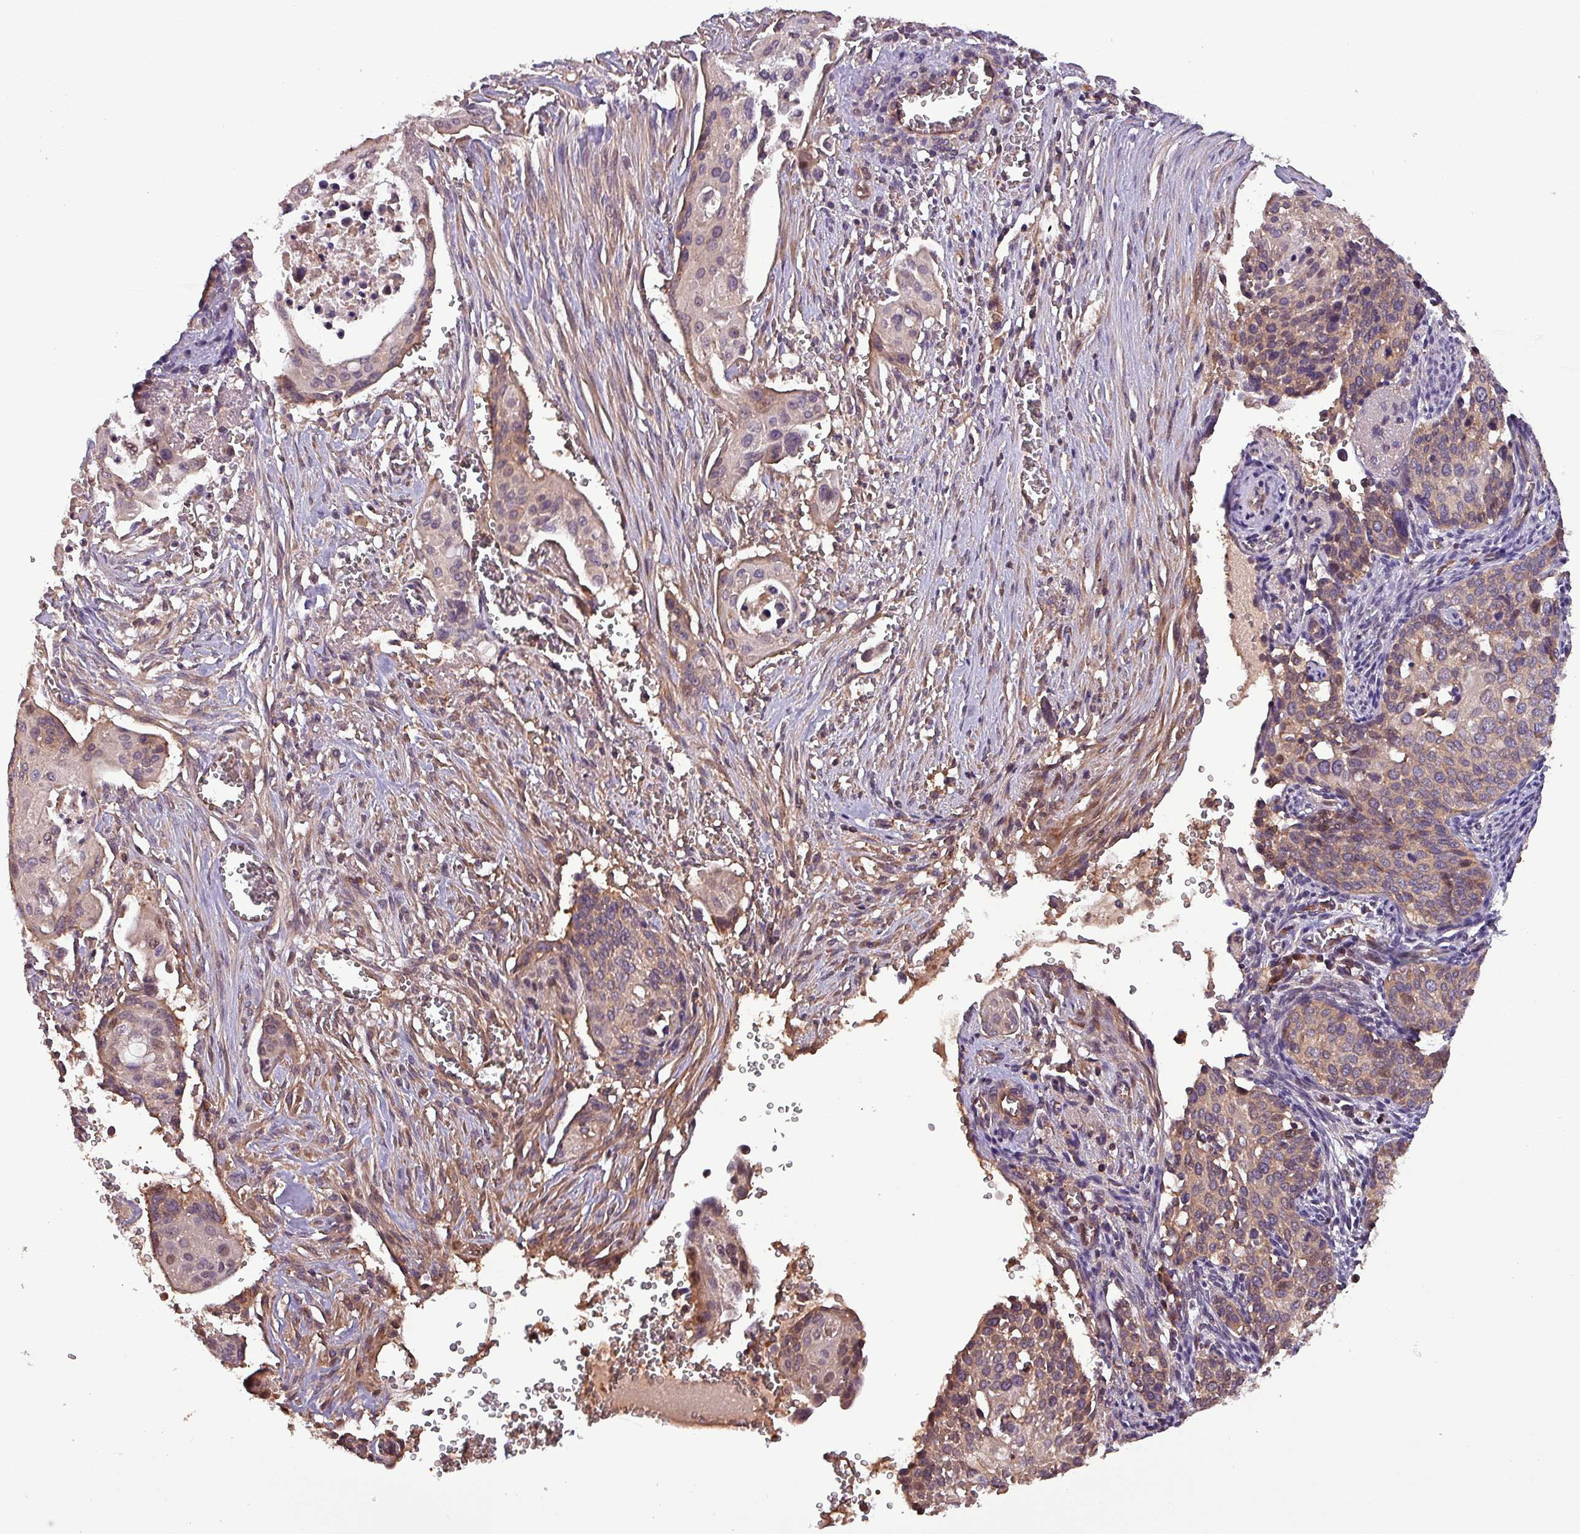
{"staining": {"intensity": "weak", "quantity": "25%-75%", "location": "cytoplasmic/membranous"}, "tissue": "cervical cancer", "cell_type": "Tumor cells", "image_type": "cancer", "snomed": [{"axis": "morphology", "description": "Squamous cell carcinoma, NOS"}, {"axis": "topography", "description": "Cervix"}], "caption": "Weak cytoplasmic/membranous staining for a protein is seen in approximately 25%-75% of tumor cells of squamous cell carcinoma (cervical) using immunohistochemistry (IHC).", "gene": "PAFAH1B2", "patient": {"sex": "female", "age": 44}}